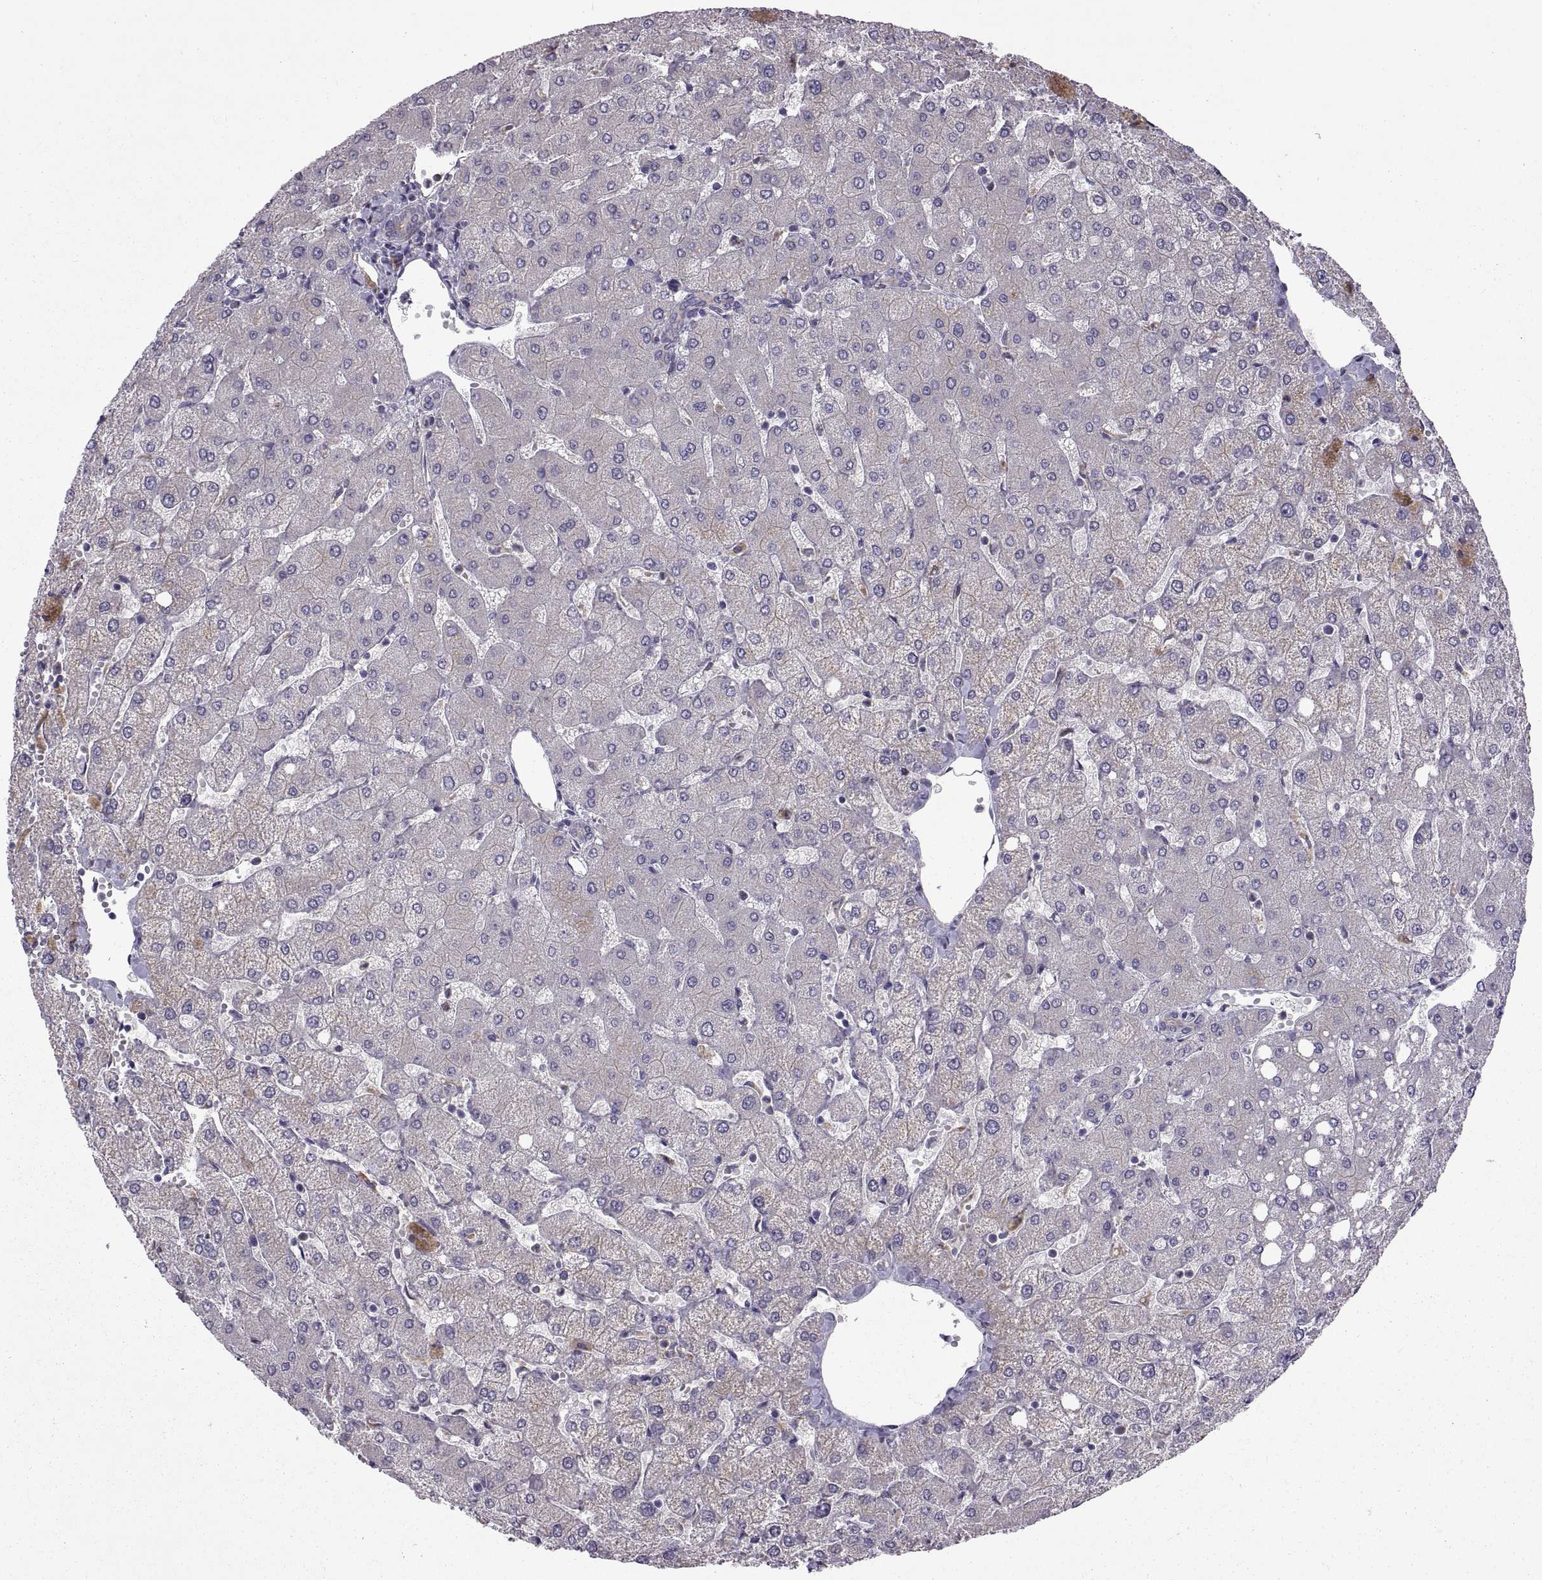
{"staining": {"intensity": "negative", "quantity": "none", "location": "none"}, "tissue": "liver", "cell_type": "Cholangiocytes", "image_type": "normal", "snomed": [{"axis": "morphology", "description": "Normal tissue, NOS"}, {"axis": "topography", "description": "Liver"}], "caption": "Immunohistochemistry (IHC) histopathology image of normal liver: human liver stained with DAB (3,3'-diaminobenzidine) demonstrates no significant protein staining in cholangiocytes.", "gene": "ARSL", "patient": {"sex": "female", "age": 54}}